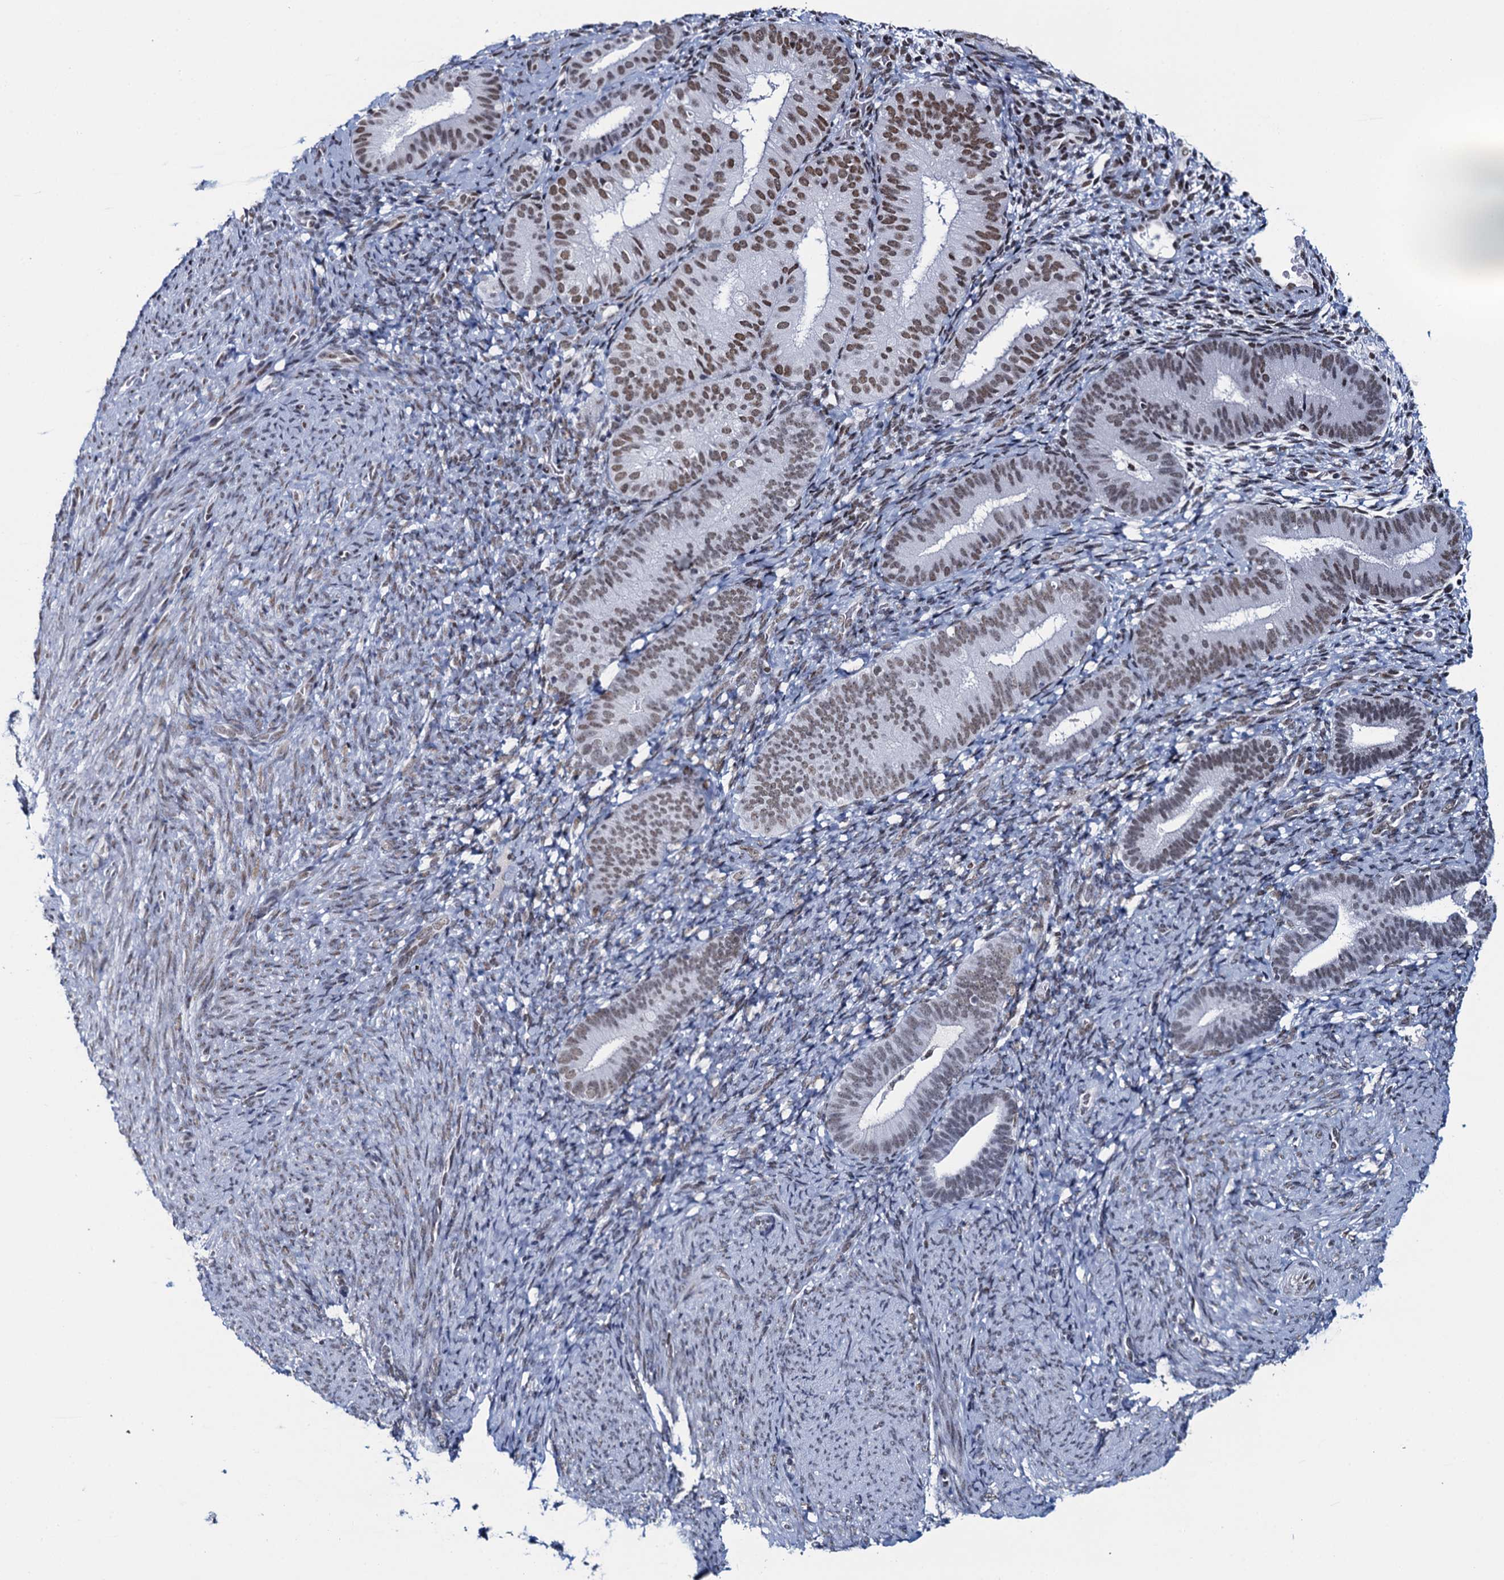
{"staining": {"intensity": "weak", "quantity": "<25%", "location": "nuclear"}, "tissue": "endometrium", "cell_type": "Cells in endometrial stroma", "image_type": "normal", "snomed": [{"axis": "morphology", "description": "Normal tissue, NOS"}, {"axis": "topography", "description": "Endometrium"}], "caption": "Endometrium was stained to show a protein in brown. There is no significant positivity in cells in endometrial stroma. The staining was performed using DAB (3,3'-diaminobenzidine) to visualize the protein expression in brown, while the nuclei were stained in blue with hematoxylin (Magnification: 20x).", "gene": "HNRNPUL2", "patient": {"sex": "female", "age": 65}}